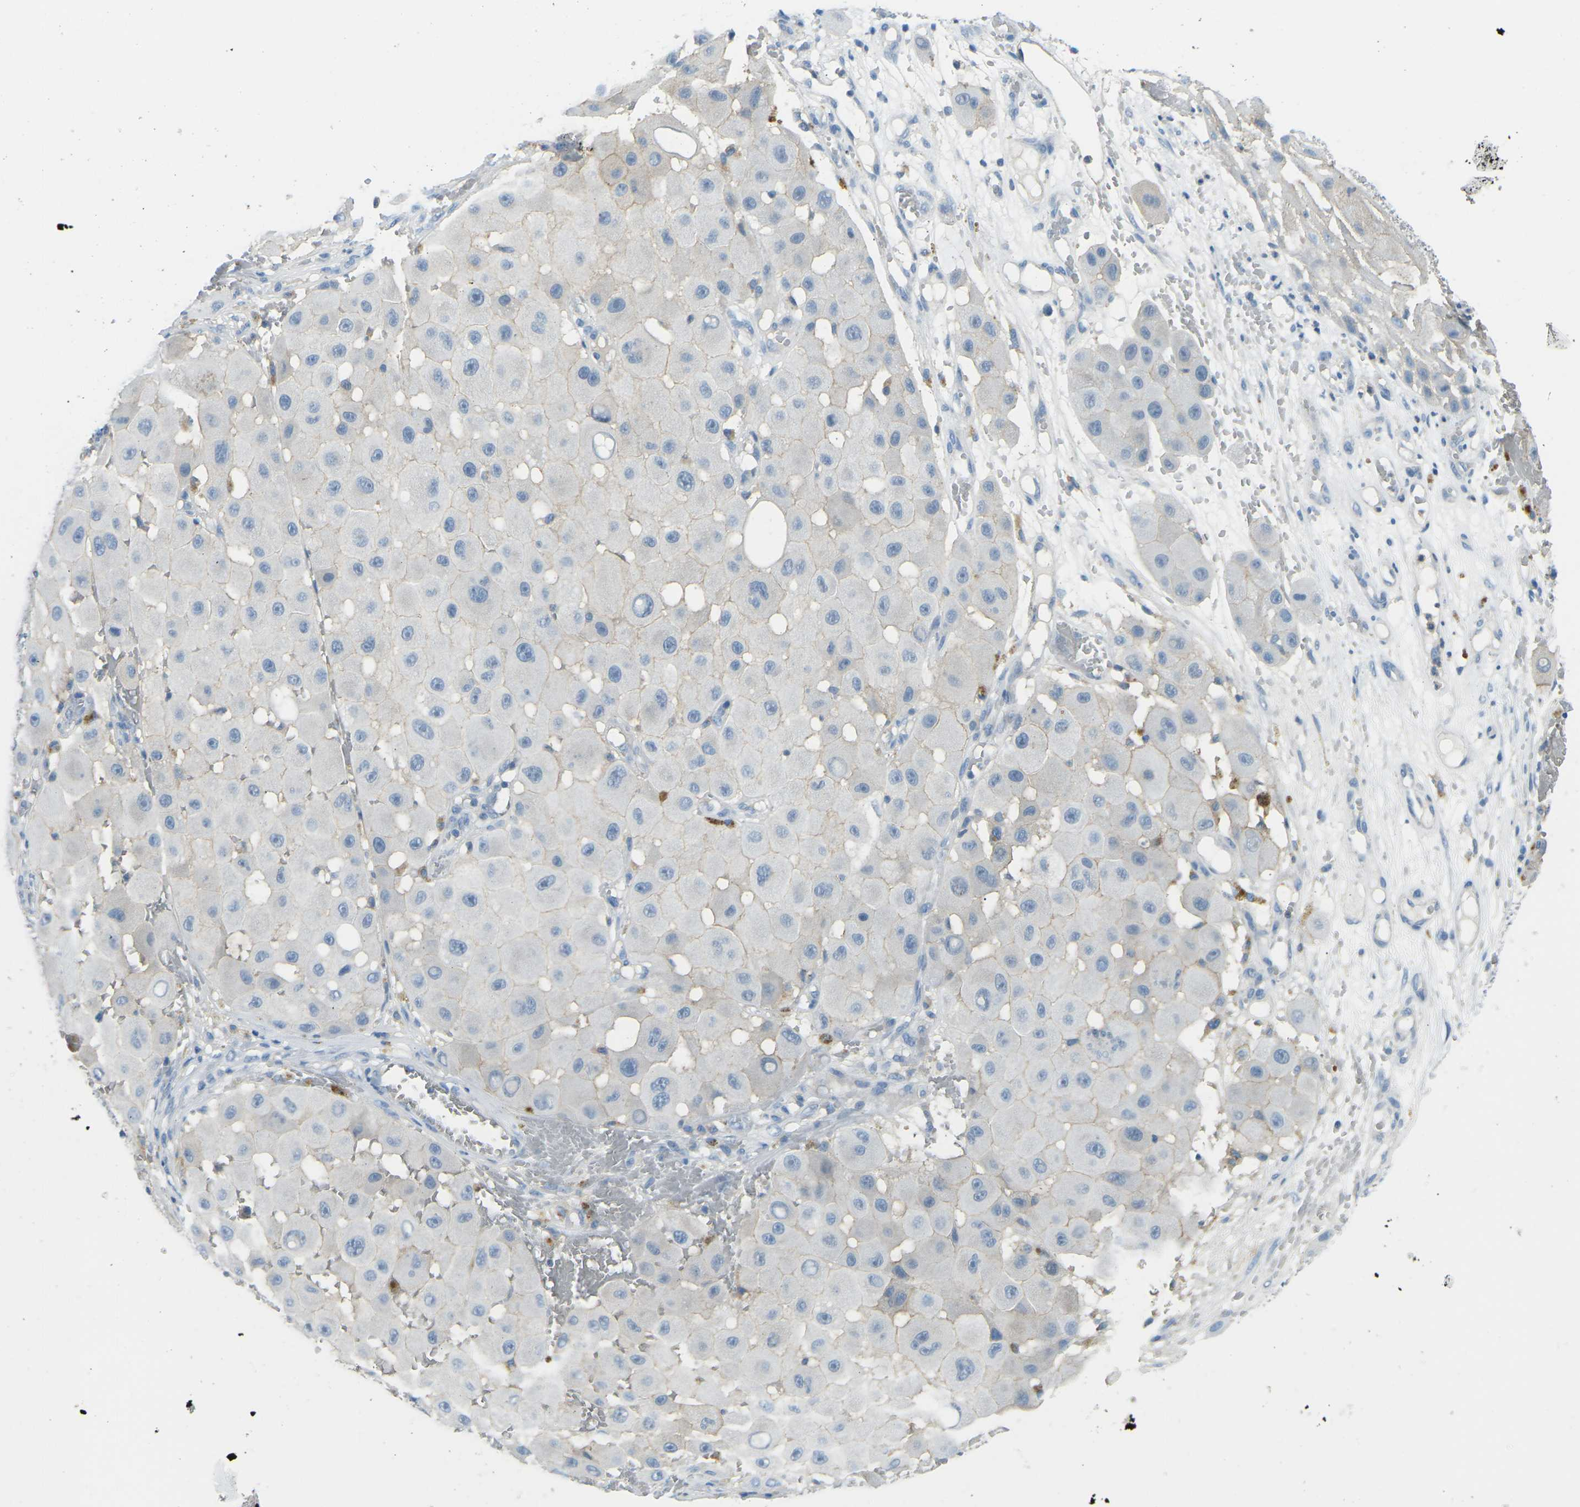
{"staining": {"intensity": "negative", "quantity": "none", "location": "none"}, "tissue": "melanoma", "cell_type": "Tumor cells", "image_type": "cancer", "snomed": [{"axis": "morphology", "description": "Malignant melanoma, NOS"}, {"axis": "topography", "description": "Skin"}], "caption": "DAB immunohistochemical staining of human malignant melanoma displays no significant expression in tumor cells.", "gene": "CD47", "patient": {"sex": "female", "age": 81}}